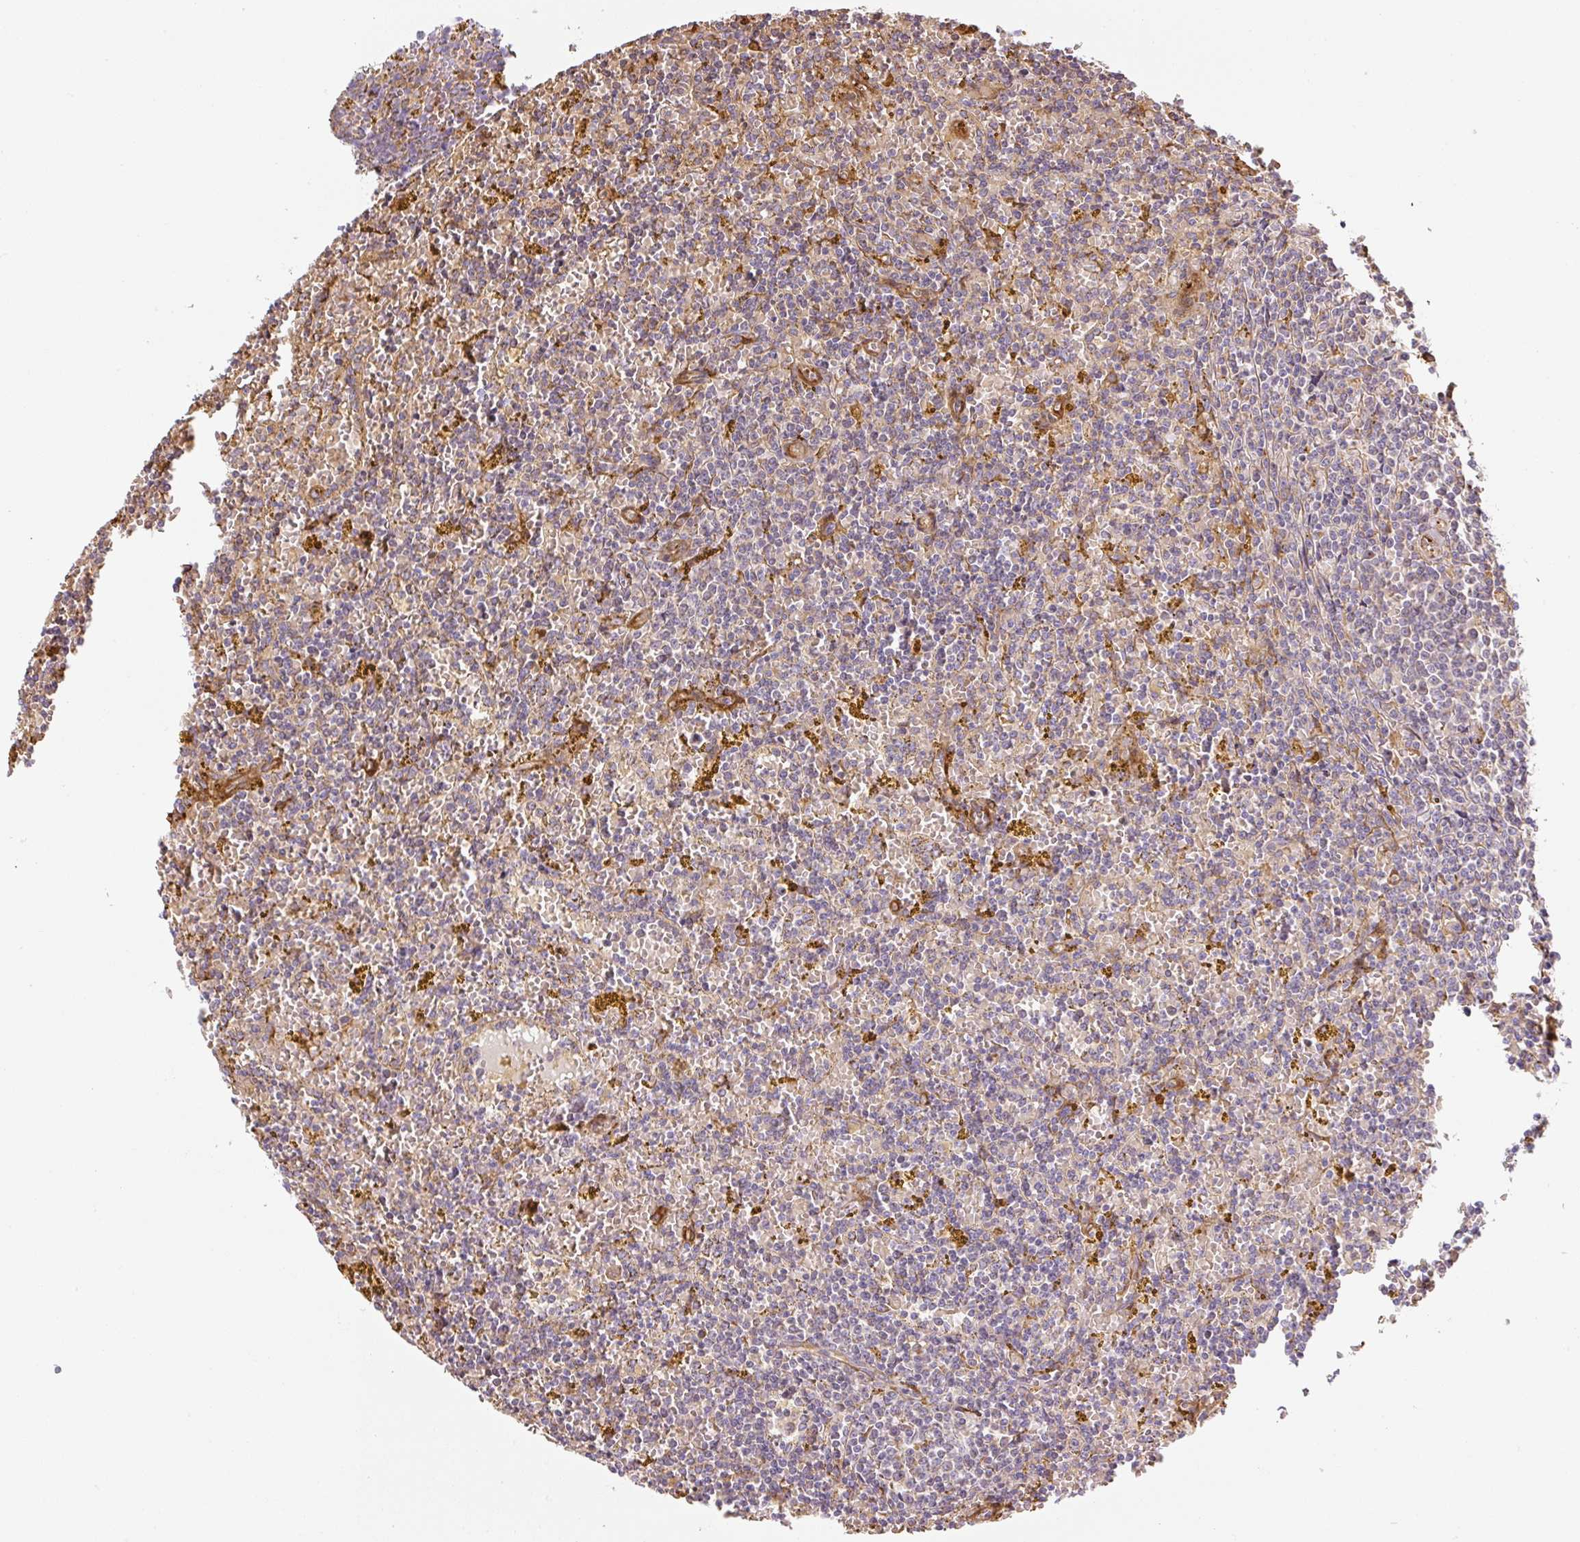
{"staining": {"intensity": "negative", "quantity": "none", "location": "none"}, "tissue": "lymphoma", "cell_type": "Tumor cells", "image_type": "cancer", "snomed": [{"axis": "morphology", "description": "Malignant lymphoma, non-Hodgkin's type, Low grade"}, {"axis": "topography", "description": "Spleen"}, {"axis": "topography", "description": "Lymph node"}], "caption": "This is an immunohistochemistry photomicrograph of human lymphoma. There is no expression in tumor cells.", "gene": "RASA1", "patient": {"sex": "female", "age": 66}}